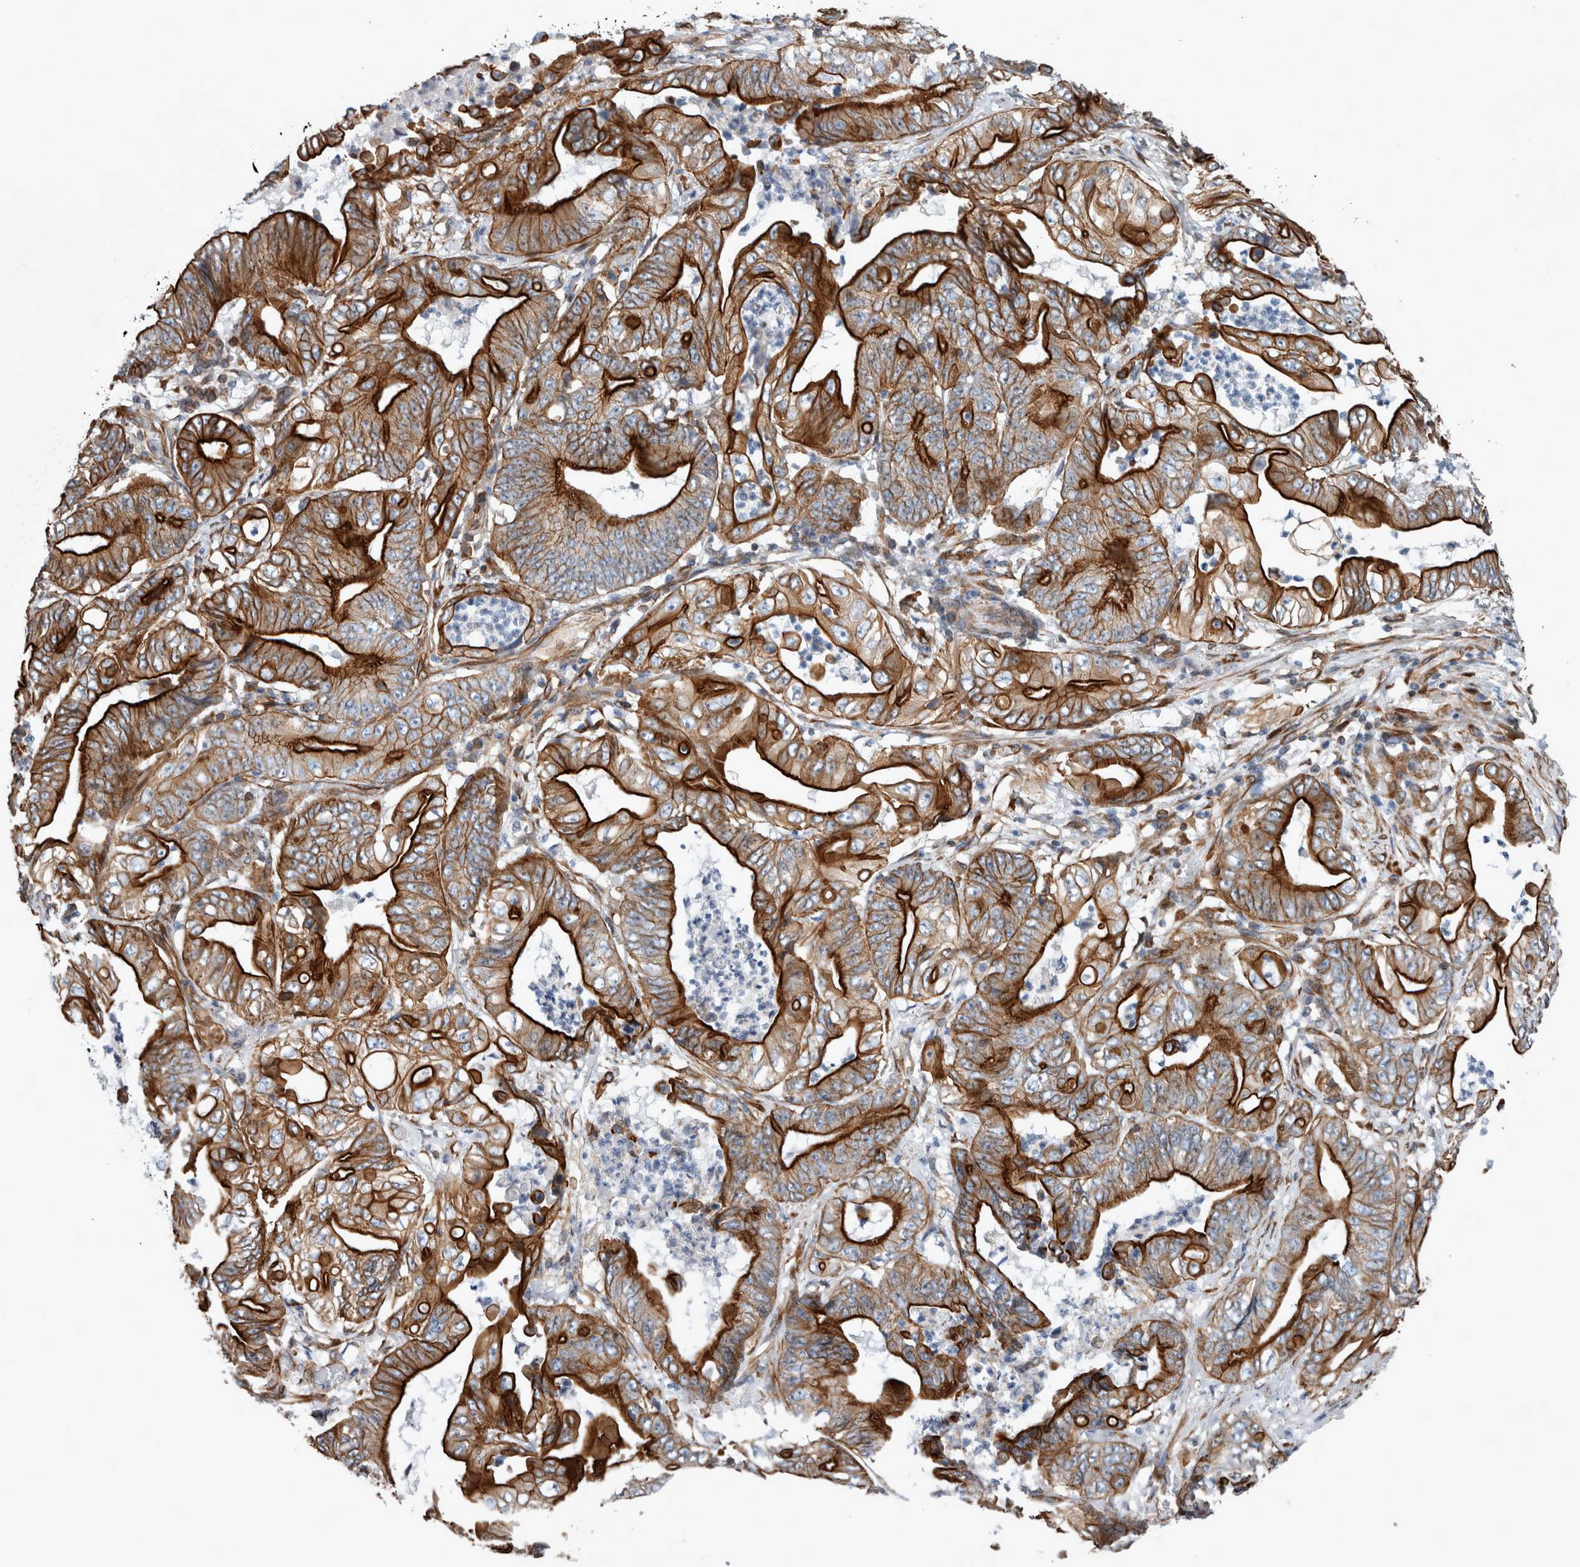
{"staining": {"intensity": "strong", "quantity": ">75%", "location": "cytoplasmic/membranous"}, "tissue": "stomach cancer", "cell_type": "Tumor cells", "image_type": "cancer", "snomed": [{"axis": "morphology", "description": "Adenocarcinoma, NOS"}, {"axis": "topography", "description": "Stomach"}], "caption": "Immunohistochemical staining of human stomach adenocarcinoma exhibits high levels of strong cytoplasmic/membranous positivity in about >75% of tumor cells.", "gene": "PLEC", "patient": {"sex": "female", "age": 73}}